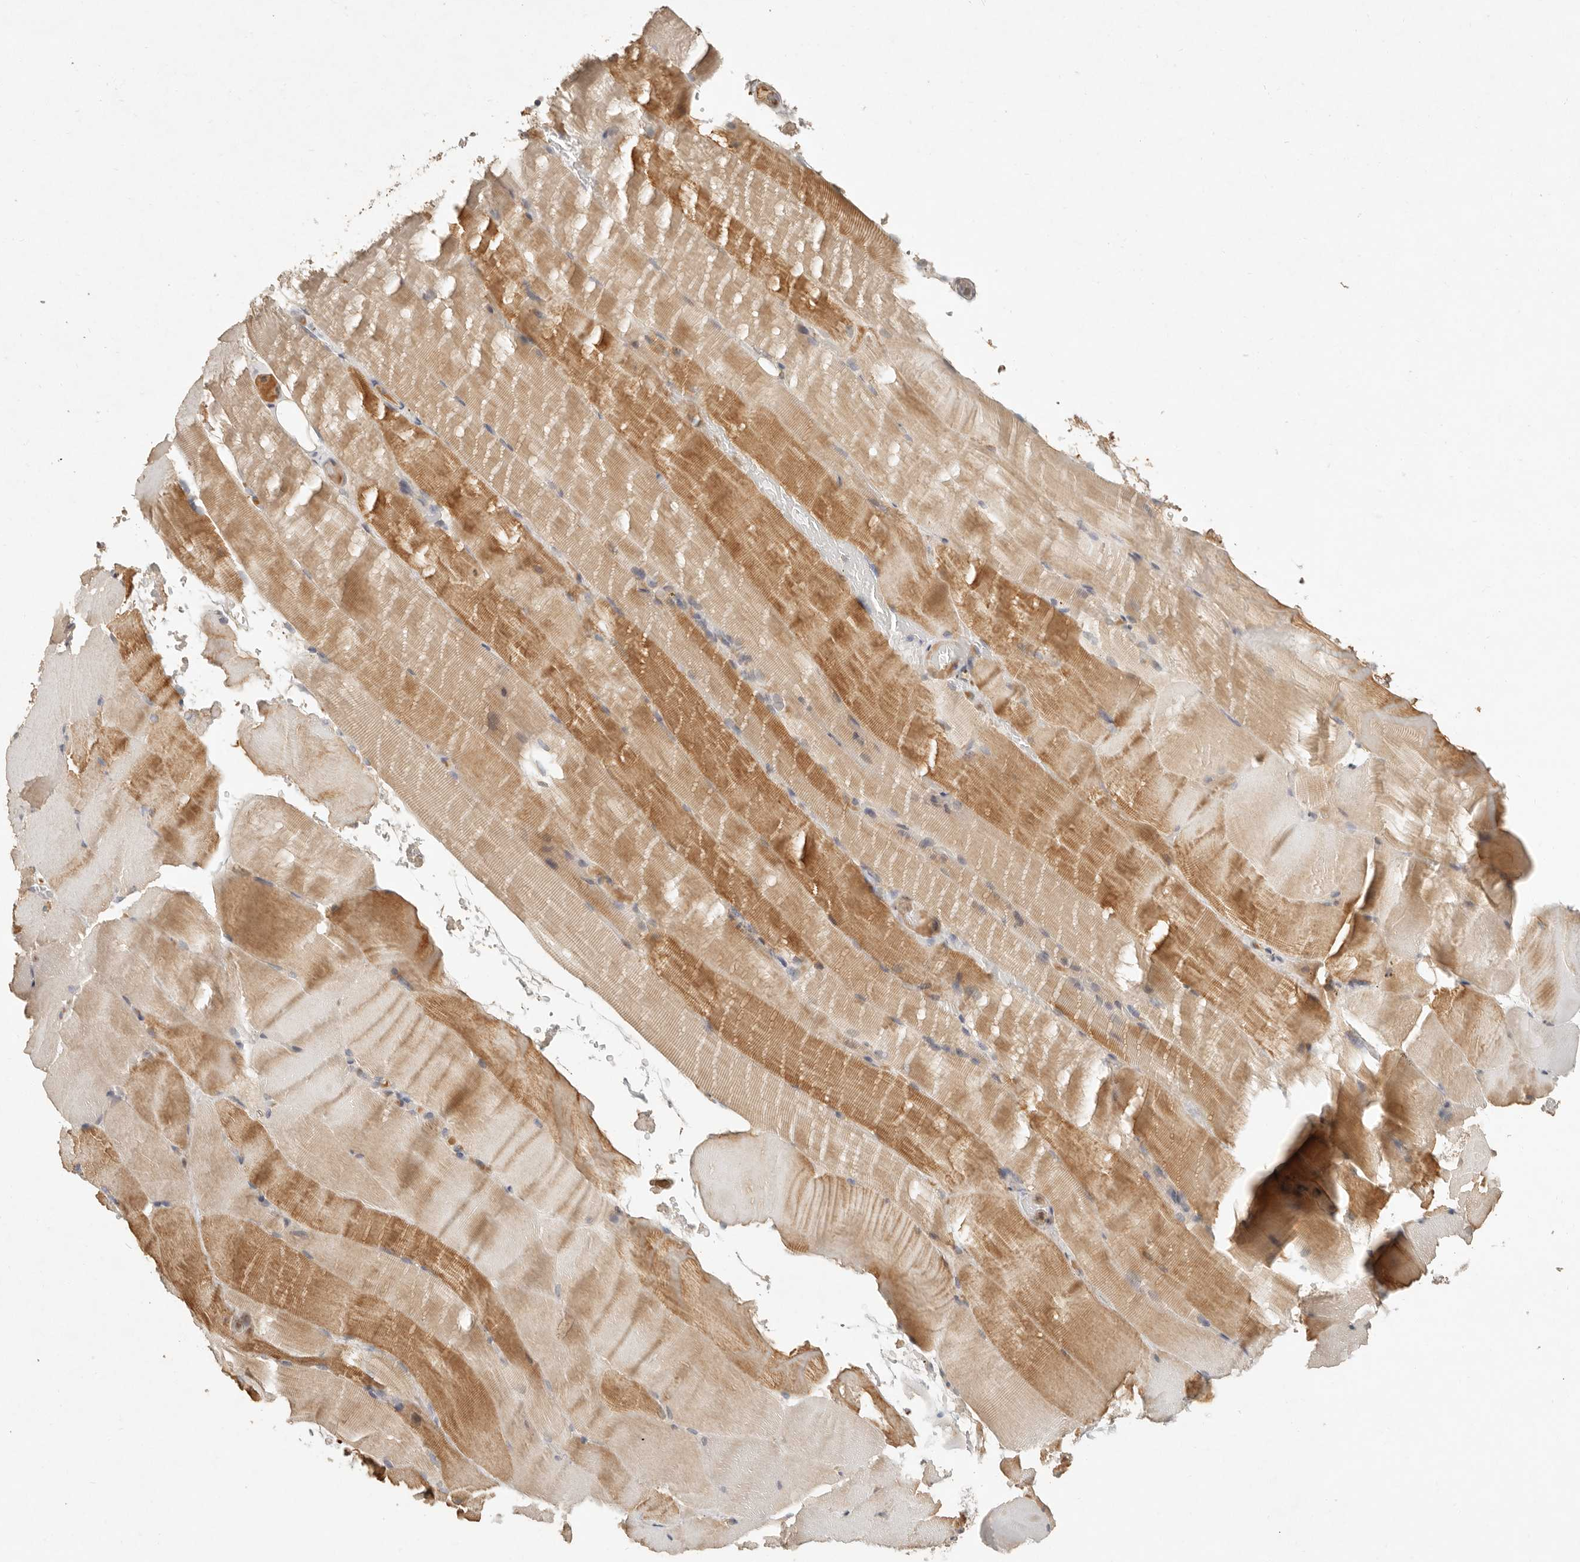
{"staining": {"intensity": "moderate", "quantity": ">75%", "location": "cytoplasmic/membranous"}, "tissue": "skeletal muscle", "cell_type": "Myocytes", "image_type": "normal", "snomed": [{"axis": "morphology", "description": "Normal tissue, NOS"}, {"axis": "topography", "description": "Skeletal muscle"}, {"axis": "topography", "description": "Parathyroid gland"}], "caption": "Protein staining of normal skeletal muscle reveals moderate cytoplasmic/membranous expression in approximately >75% of myocytes. The protein is stained brown, and the nuclei are stained in blue (DAB (3,3'-diaminobenzidine) IHC with brightfield microscopy, high magnification).", "gene": "ARHGEF10L", "patient": {"sex": "female", "age": 37}}